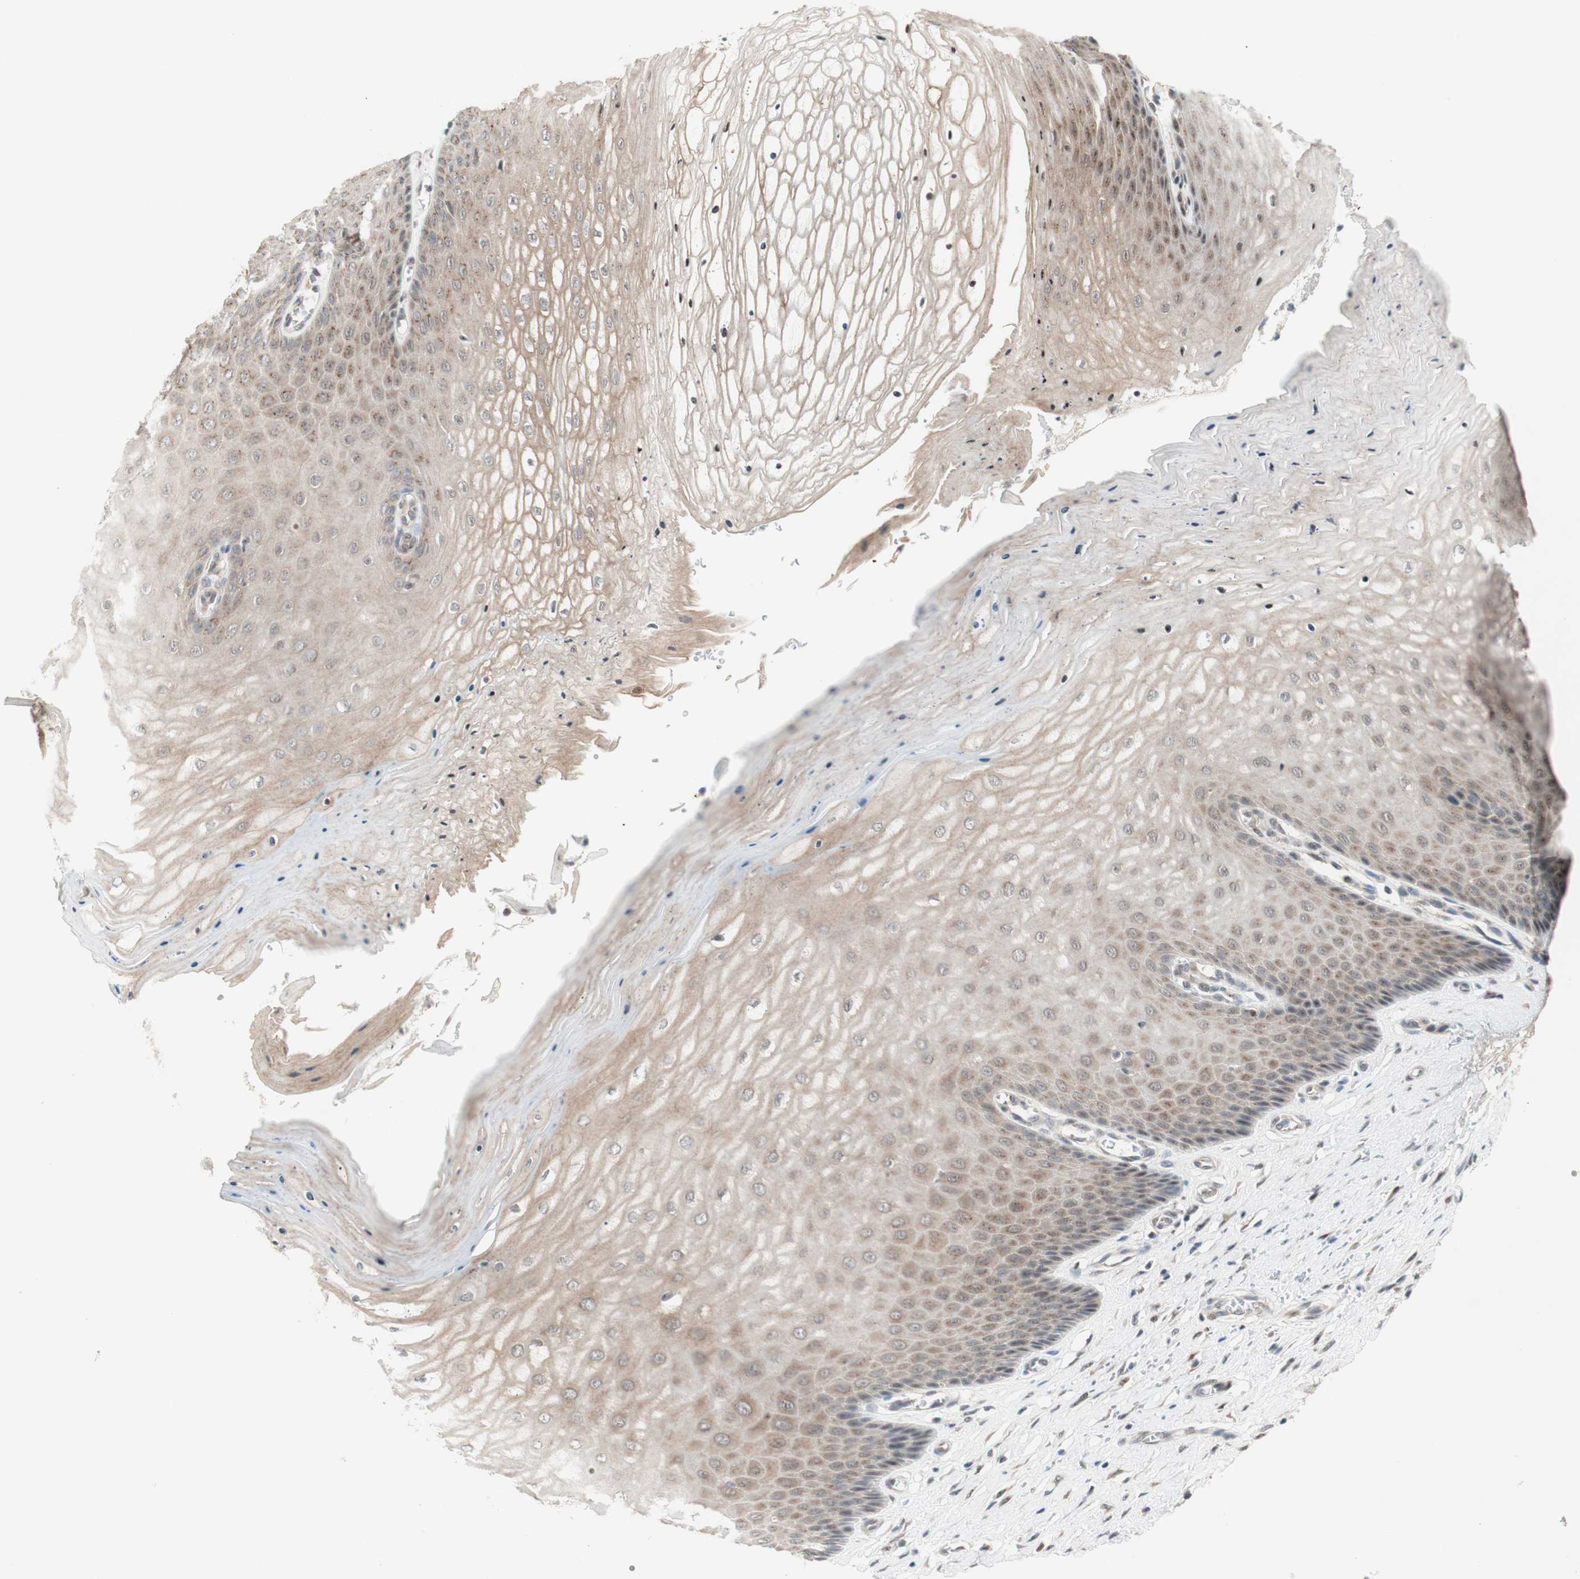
{"staining": {"intensity": "moderate", "quantity": ">75%", "location": "cytoplasmic/membranous"}, "tissue": "cervix", "cell_type": "Glandular cells", "image_type": "normal", "snomed": [{"axis": "morphology", "description": "Normal tissue, NOS"}, {"axis": "topography", "description": "Cervix"}], "caption": "Moderate cytoplasmic/membranous staining for a protein is identified in approximately >75% of glandular cells of unremarkable cervix using immunohistochemistry (IHC).", "gene": "CYLD", "patient": {"sex": "female", "age": 55}}